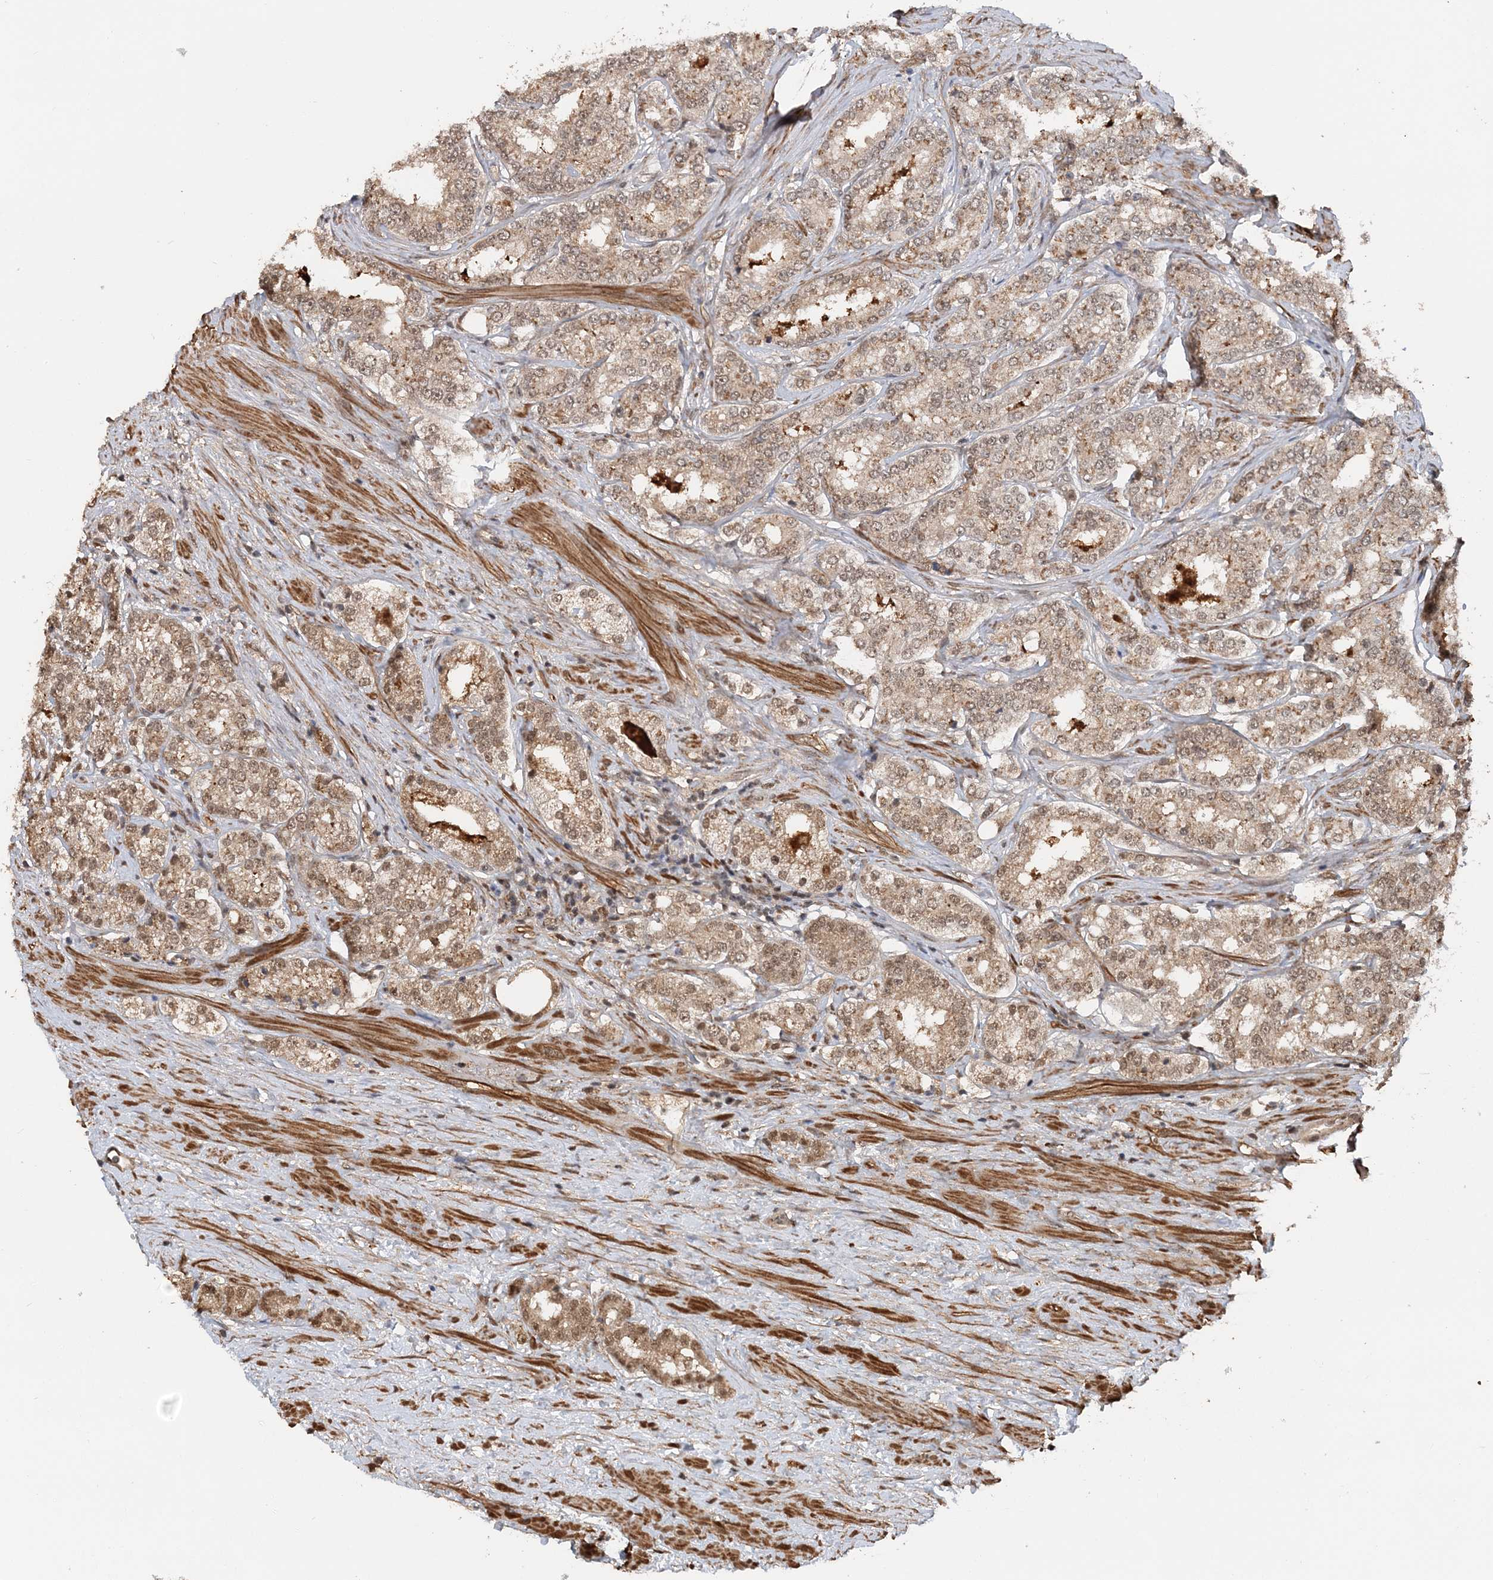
{"staining": {"intensity": "weak", "quantity": ">75%", "location": "cytoplasmic/membranous,nuclear"}, "tissue": "prostate cancer", "cell_type": "Tumor cells", "image_type": "cancer", "snomed": [{"axis": "morphology", "description": "Normal tissue, NOS"}, {"axis": "morphology", "description": "Adenocarcinoma, High grade"}, {"axis": "topography", "description": "Prostate"}], "caption": "DAB immunohistochemical staining of prostate cancer reveals weak cytoplasmic/membranous and nuclear protein expression in approximately >75% of tumor cells. Using DAB (3,3'-diaminobenzidine) (brown) and hematoxylin (blue) stains, captured at high magnification using brightfield microscopy.", "gene": "TSHZ2", "patient": {"sex": "male", "age": 83}}